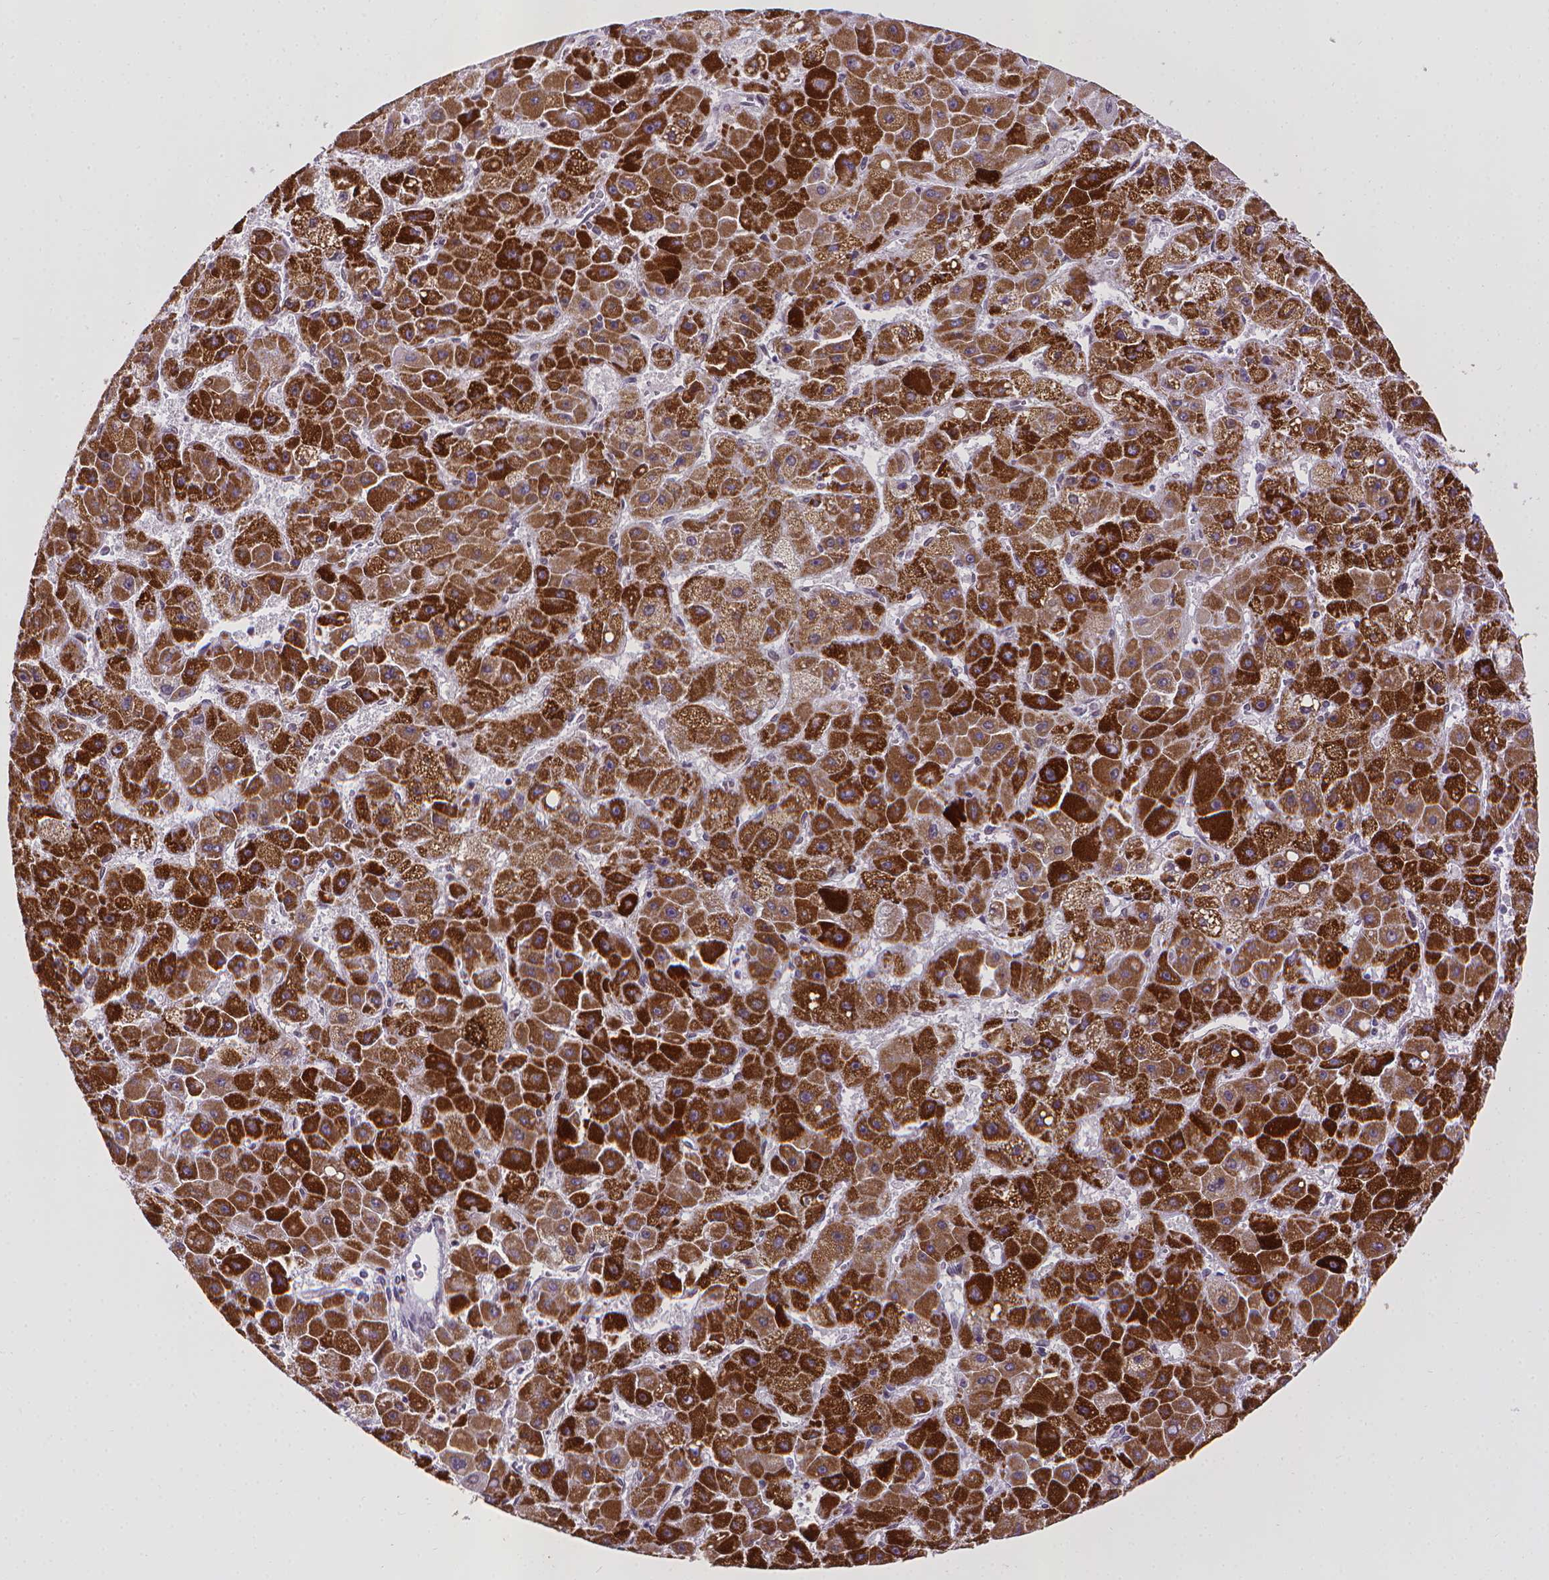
{"staining": {"intensity": "strong", "quantity": ">75%", "location": "cytoplasmic/membranous"}, "tissue": "liver cancer", "cell_type": "Tumor cells", "image_type": "cancer", "snomed": [{"axis": "morphology", "description": "Carcinoma, Hepatocellular, NOS"}, {"axis": "topography", "description": "Liver"}], "caption": "Immunohistochemistry photomicrograph of neoplastic tissue: human liver hepatocellular carcinoma stained using immunohistochemistry demonstrates high levels of strong protein expression localized specifically in the cytoplasmic/membranous of tumor cells, appearing as a cytoplasmic/membranous brown color.", "gene": "KMO", "patient": {"sex": "female", "age": 25}}